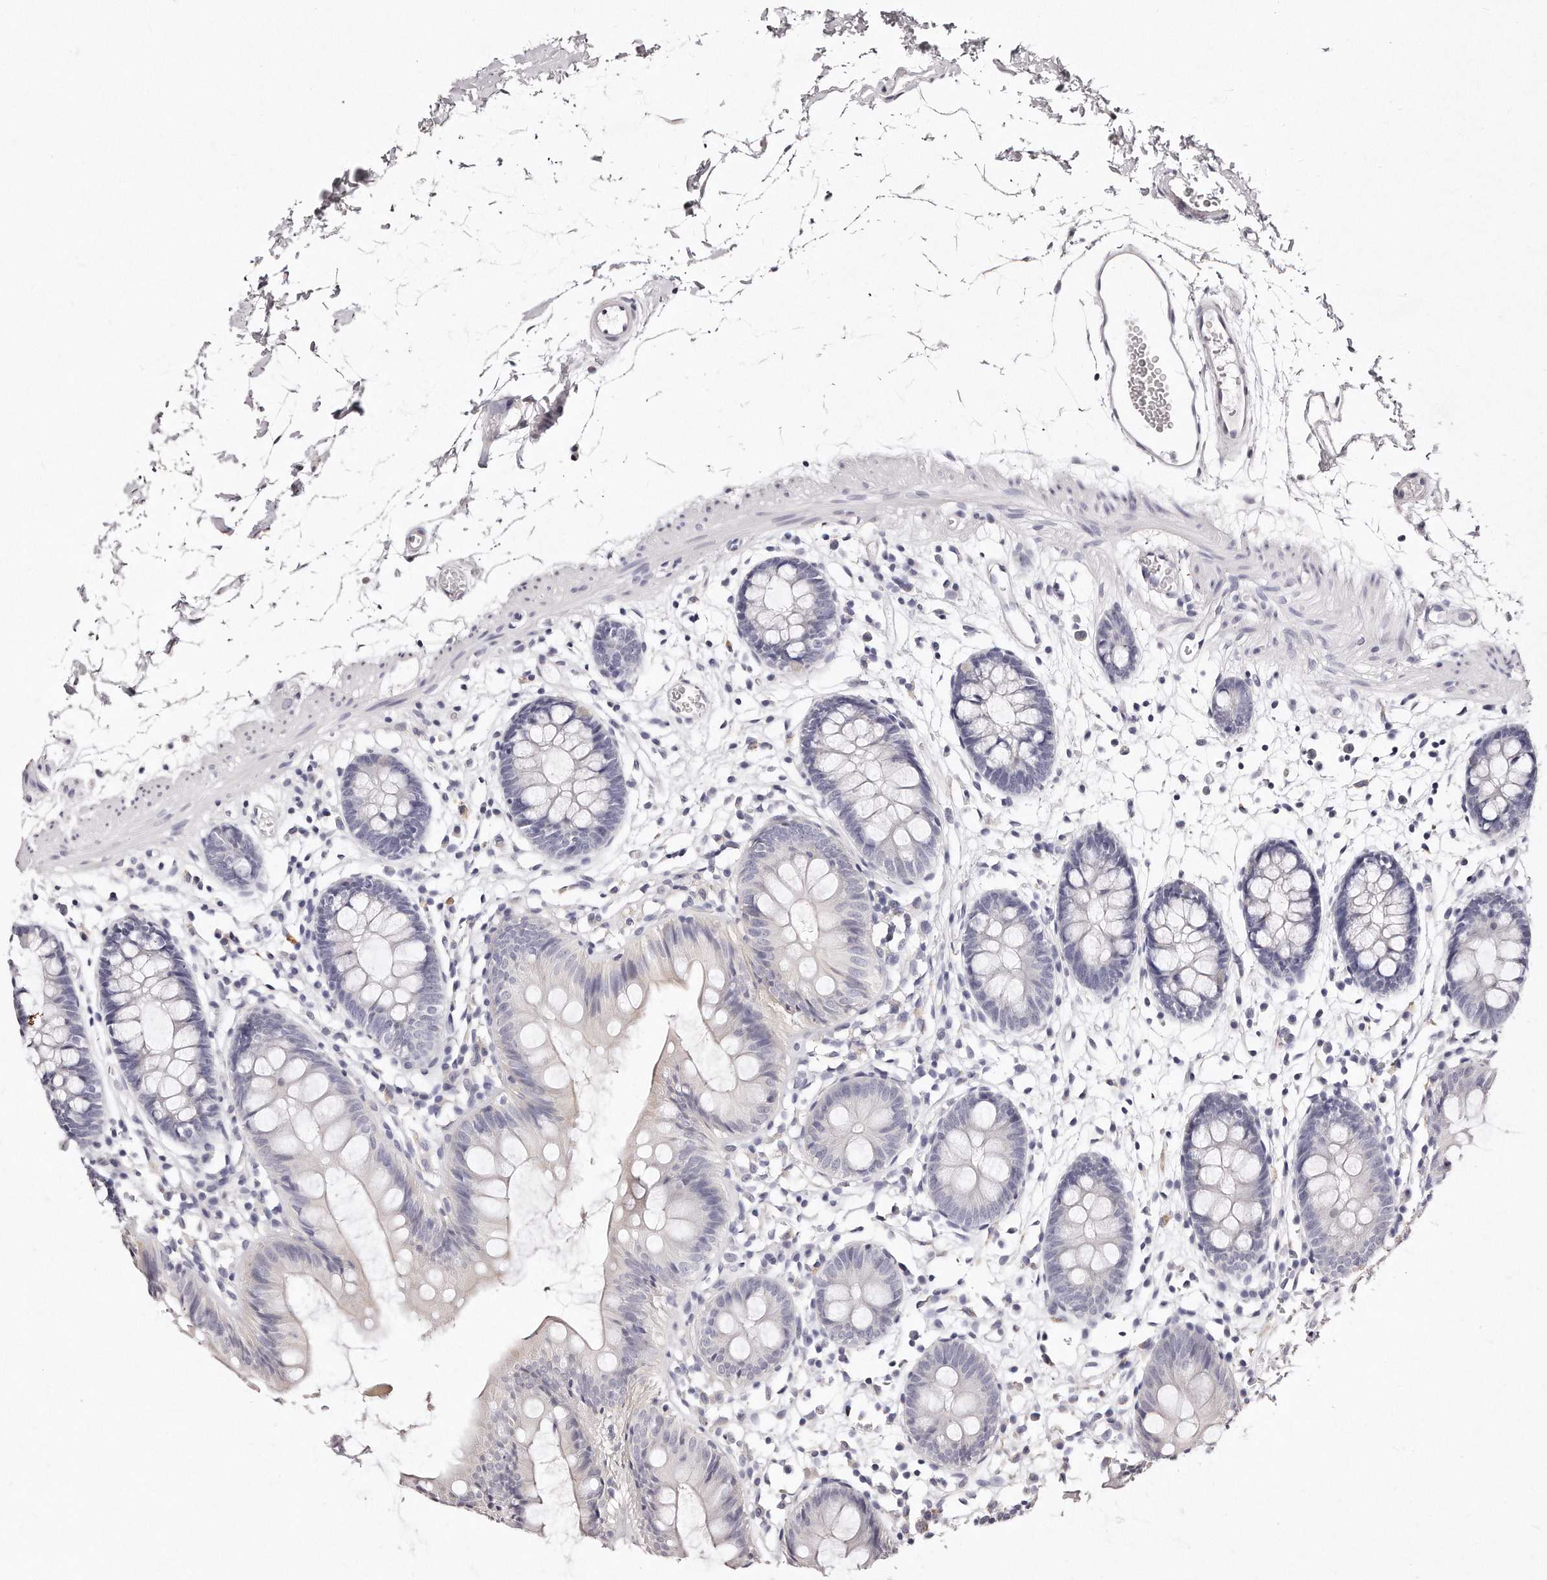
{"staining": {"intensity": "negative", "quantity": "none", "location": "none"}, "tissue": "colon", "cell_type": "Endothelial cells", "image_type": "normal", "snomed": [{"axis": "morphology", "description": "Normal tissue, NOS"}, {"axis": "topography", "description": "Colon"}], "caption": "An IHC photomicrograph of unremarkable colon is shown. There is no staining in endothelial cells of colon.", "gene": "GDA", "patient": {"sex": "male", "age": 56}}